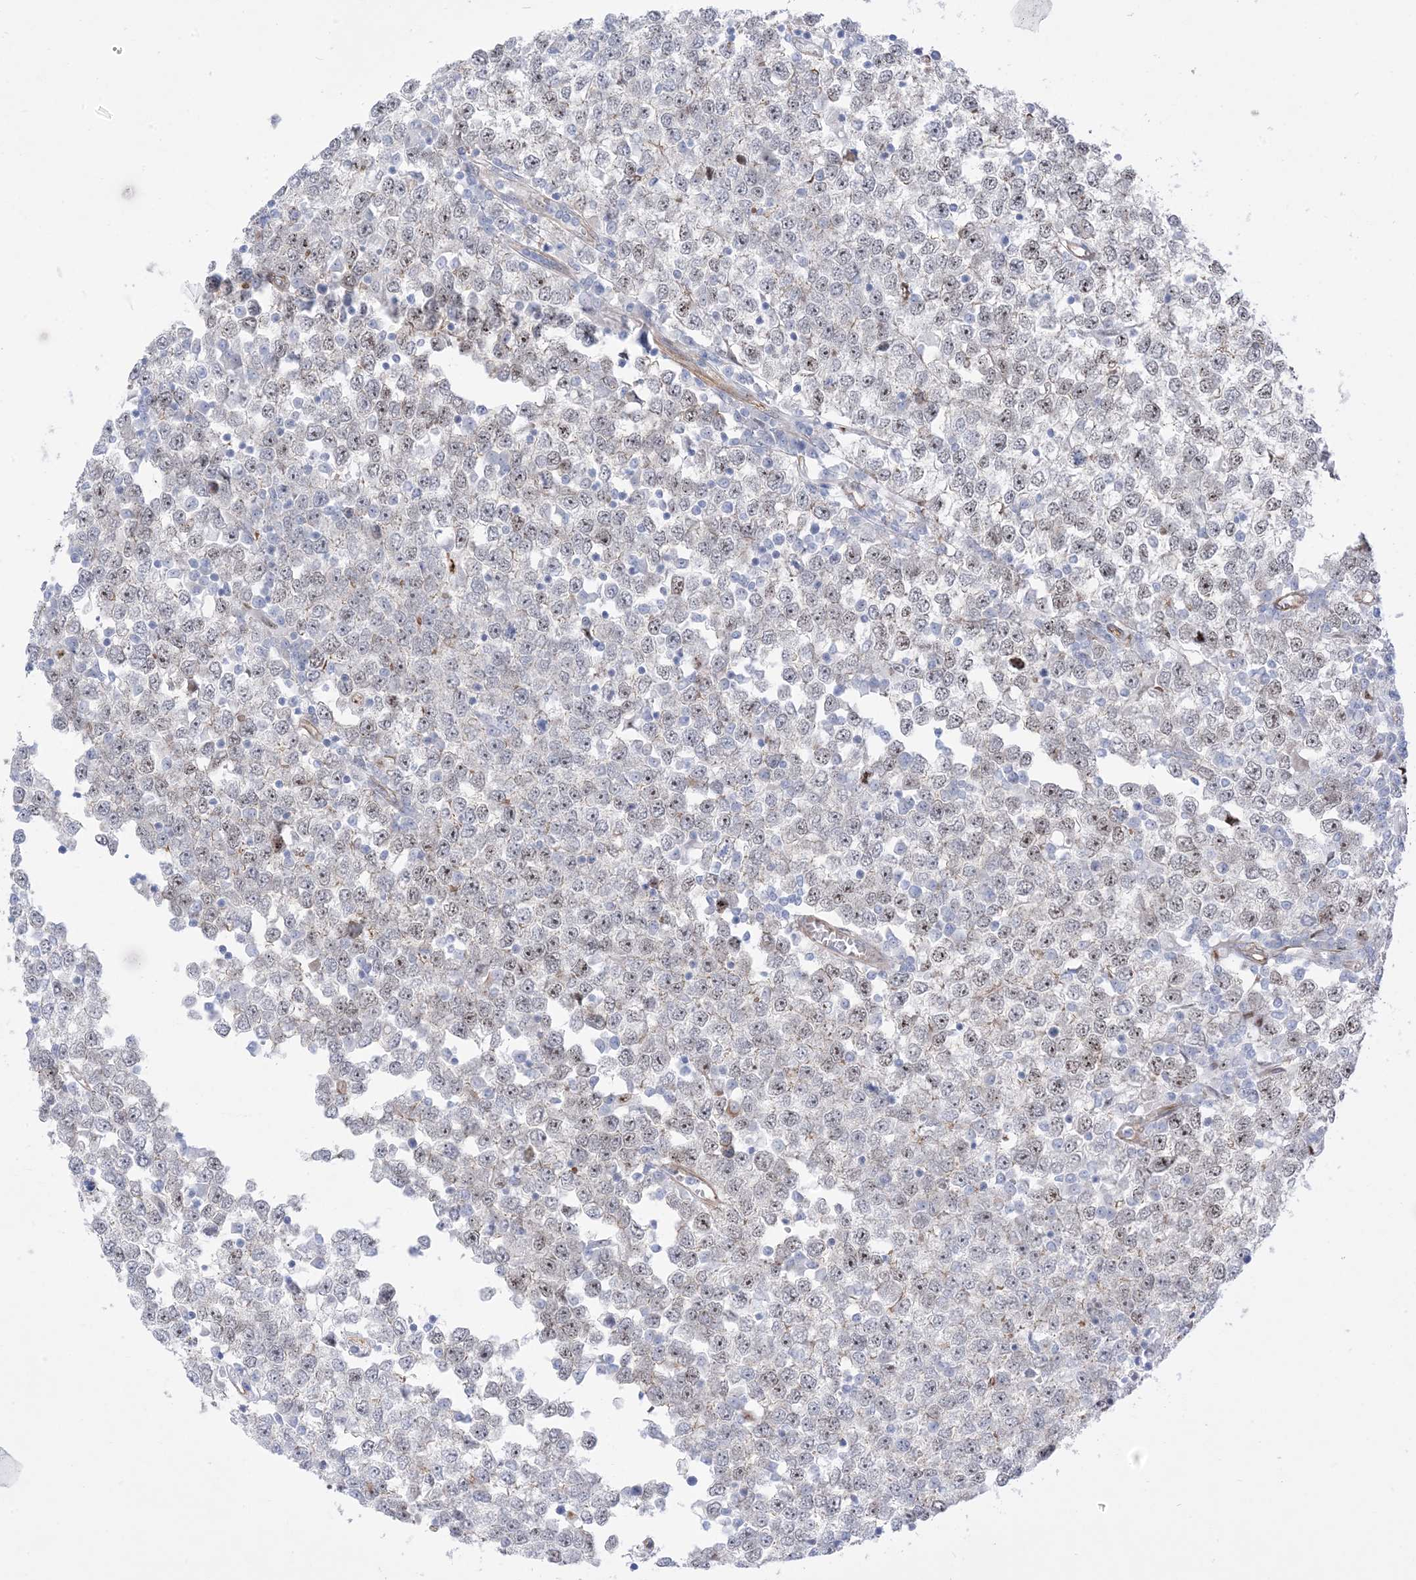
{"staining": {"intensity": "moderate", "quantity": "<25%", "location": "nuclear"}, "tissue": "testis cancer", "cell_type": "Tumor cells", "image_type": "cancer", "snomed": [{"axis": "morphology", "description": "Seminoma, NOS"}, {"axis": "topography", "description": "Testis"}], "caption": "About <25% of tumor cells in seminoma (testis) demonstrate moderate nuclear protein staining as visualized by brown immunohistochemical staining.", "gene": "MARS2", "patient": {"sex": "male", "age": 65}}